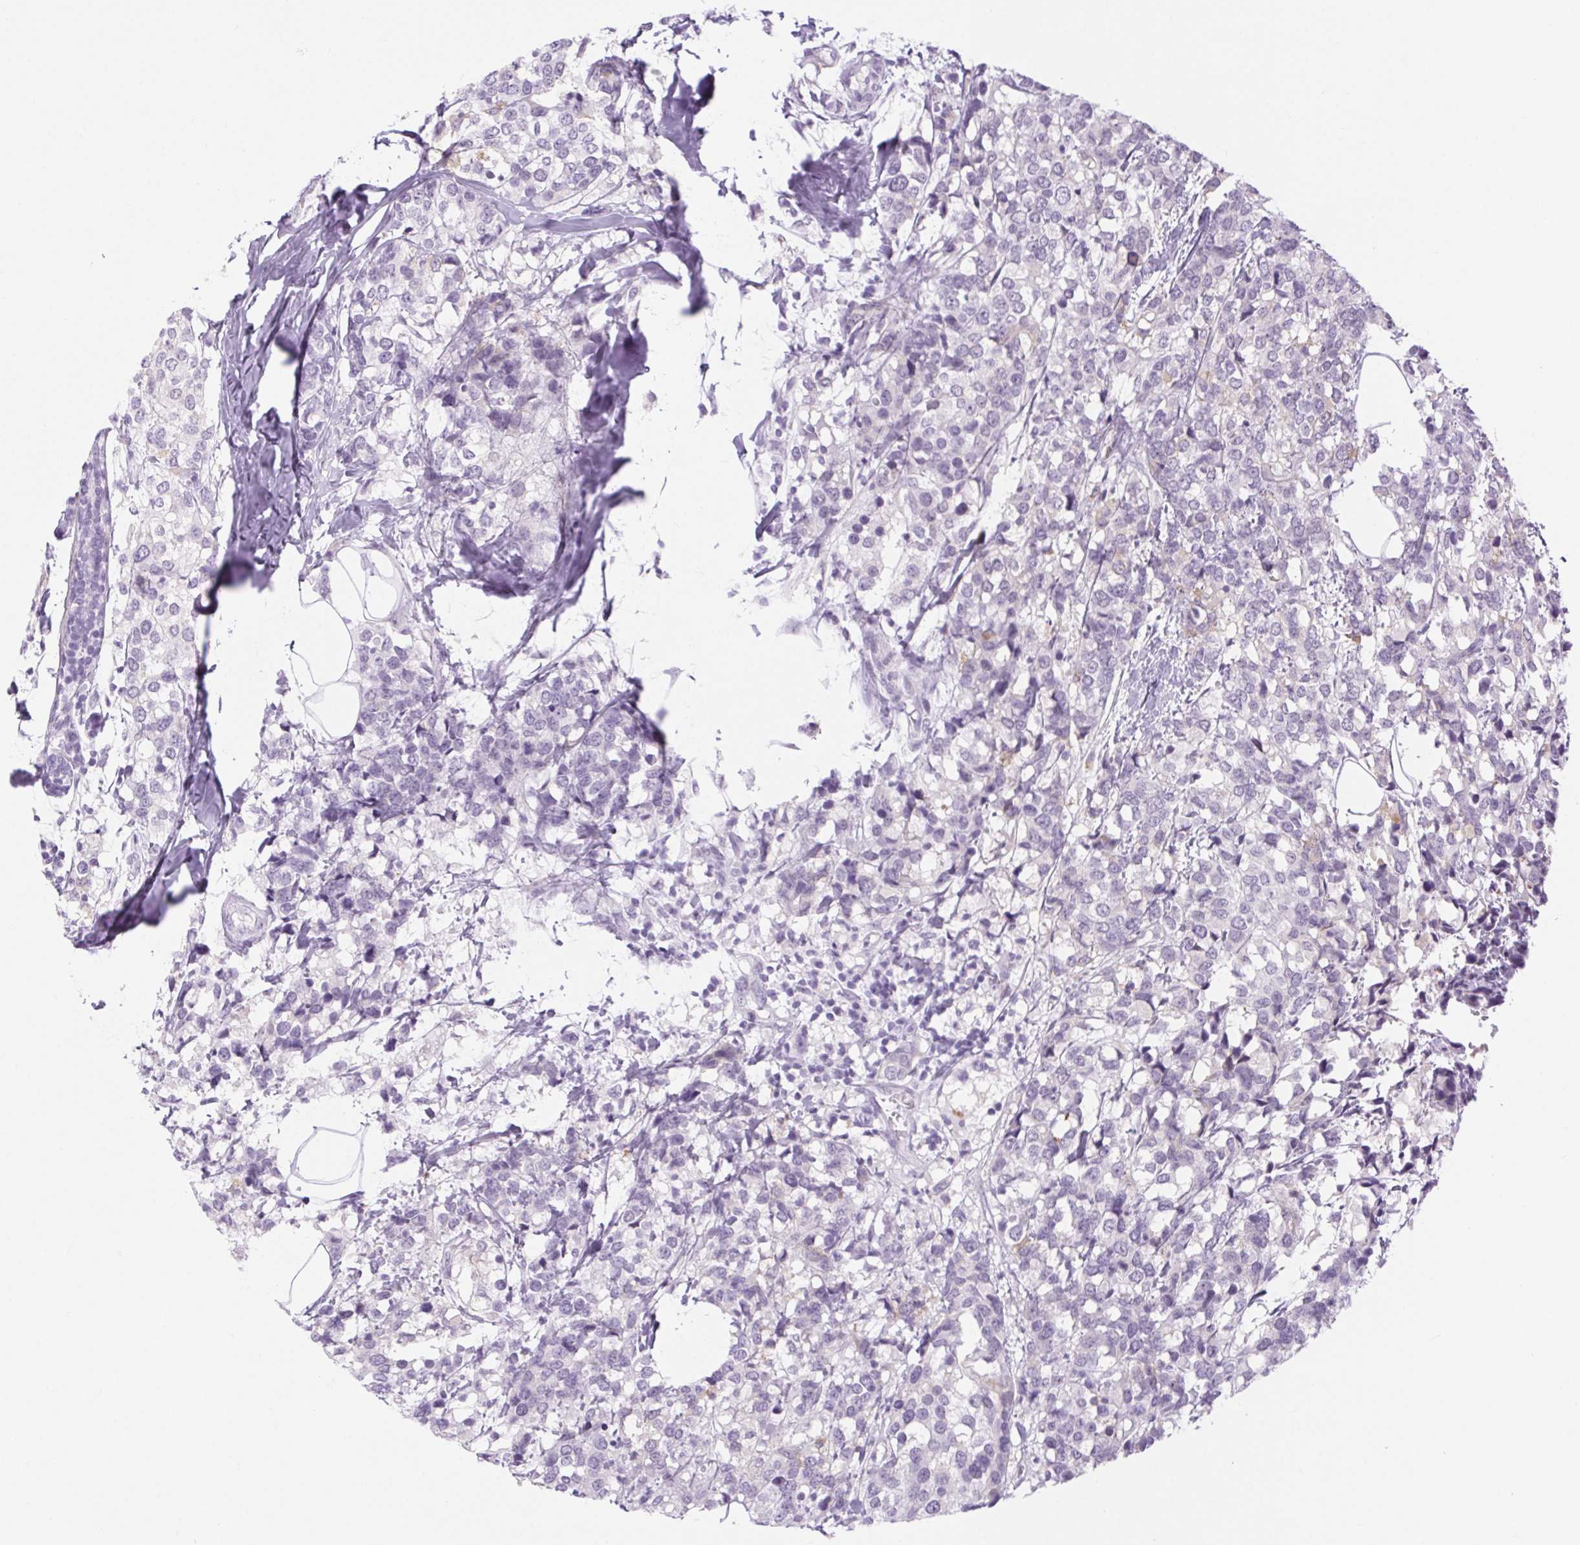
{"staining": {"intensity": "negative", "quantity": "none", "location": "none"}, "tissue": "breast cancer", "cell_type": "Tumor cells", "image_type": "cancer", "snomed": [{"axis": "morphology", "description": "Lobular carcinoma"}, {"axis": "topography", "description": "Breast"}], "caption": "This photomicrograph is of breast cancer (lobular carcinoma) stained with immunohistochemistry to label a protein in brown with the nuclei are counter-stained blue. There is no staining in tumor cells.", "gene": "BCAS1", "patient": {"sex": "female", "age": 59}}